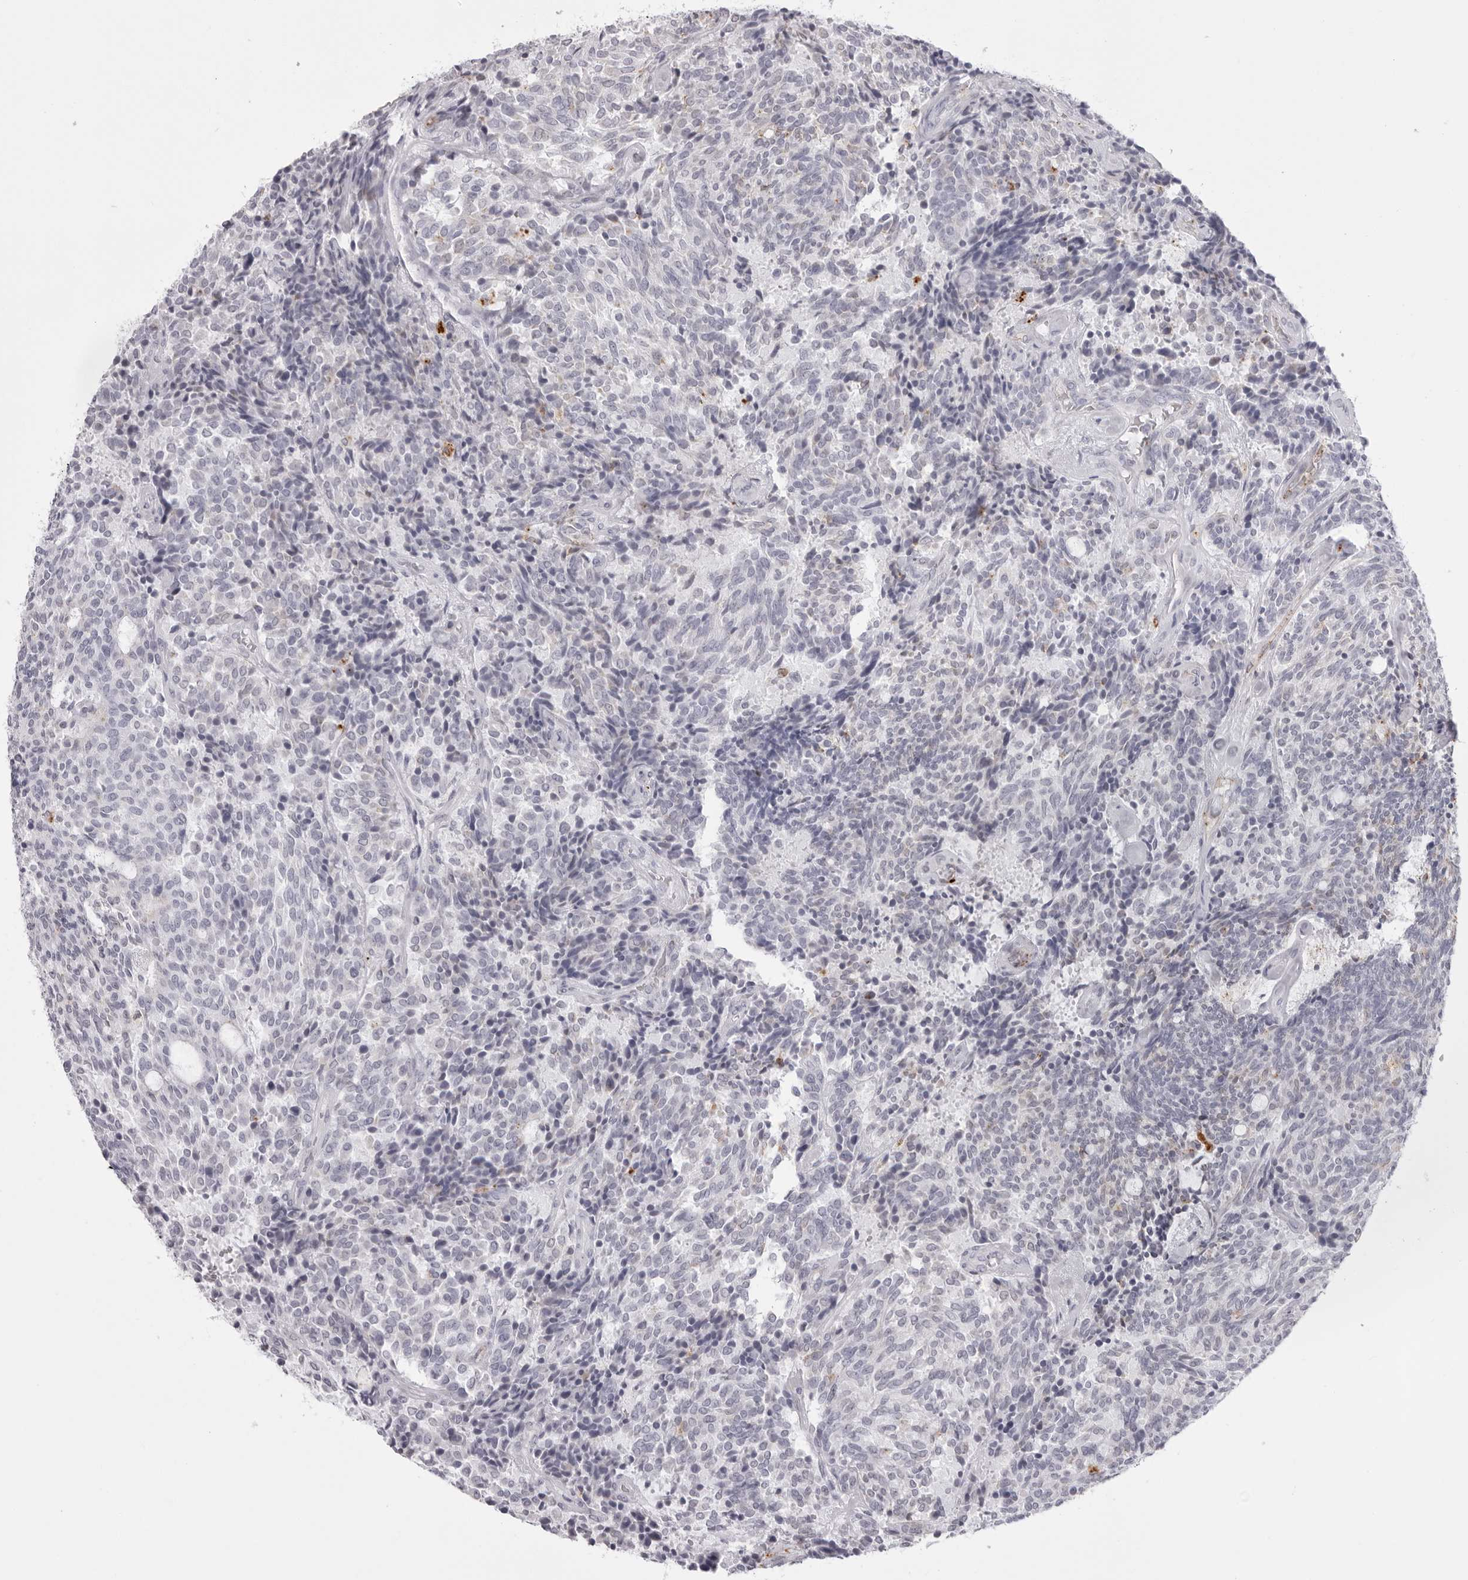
{"staining": {"intensity": "negative", "quantity": "none", "location": "none"}, "tissue": "carcinoid", "cell_type": "Tumor cells", "image_type": "cancer", "snomed": [{"axis": "morphology", "description": "Carcinoid, malignant, NOS"}, {"axis": "topography", "description": "Pancreas"}], "caption": "The immunohistochemistry (IHC) micrograph has no significant expression in tumor cells of carcinoid tissue.", "gene": "IL25", "patient": {"sex": "female", "age": 54}}